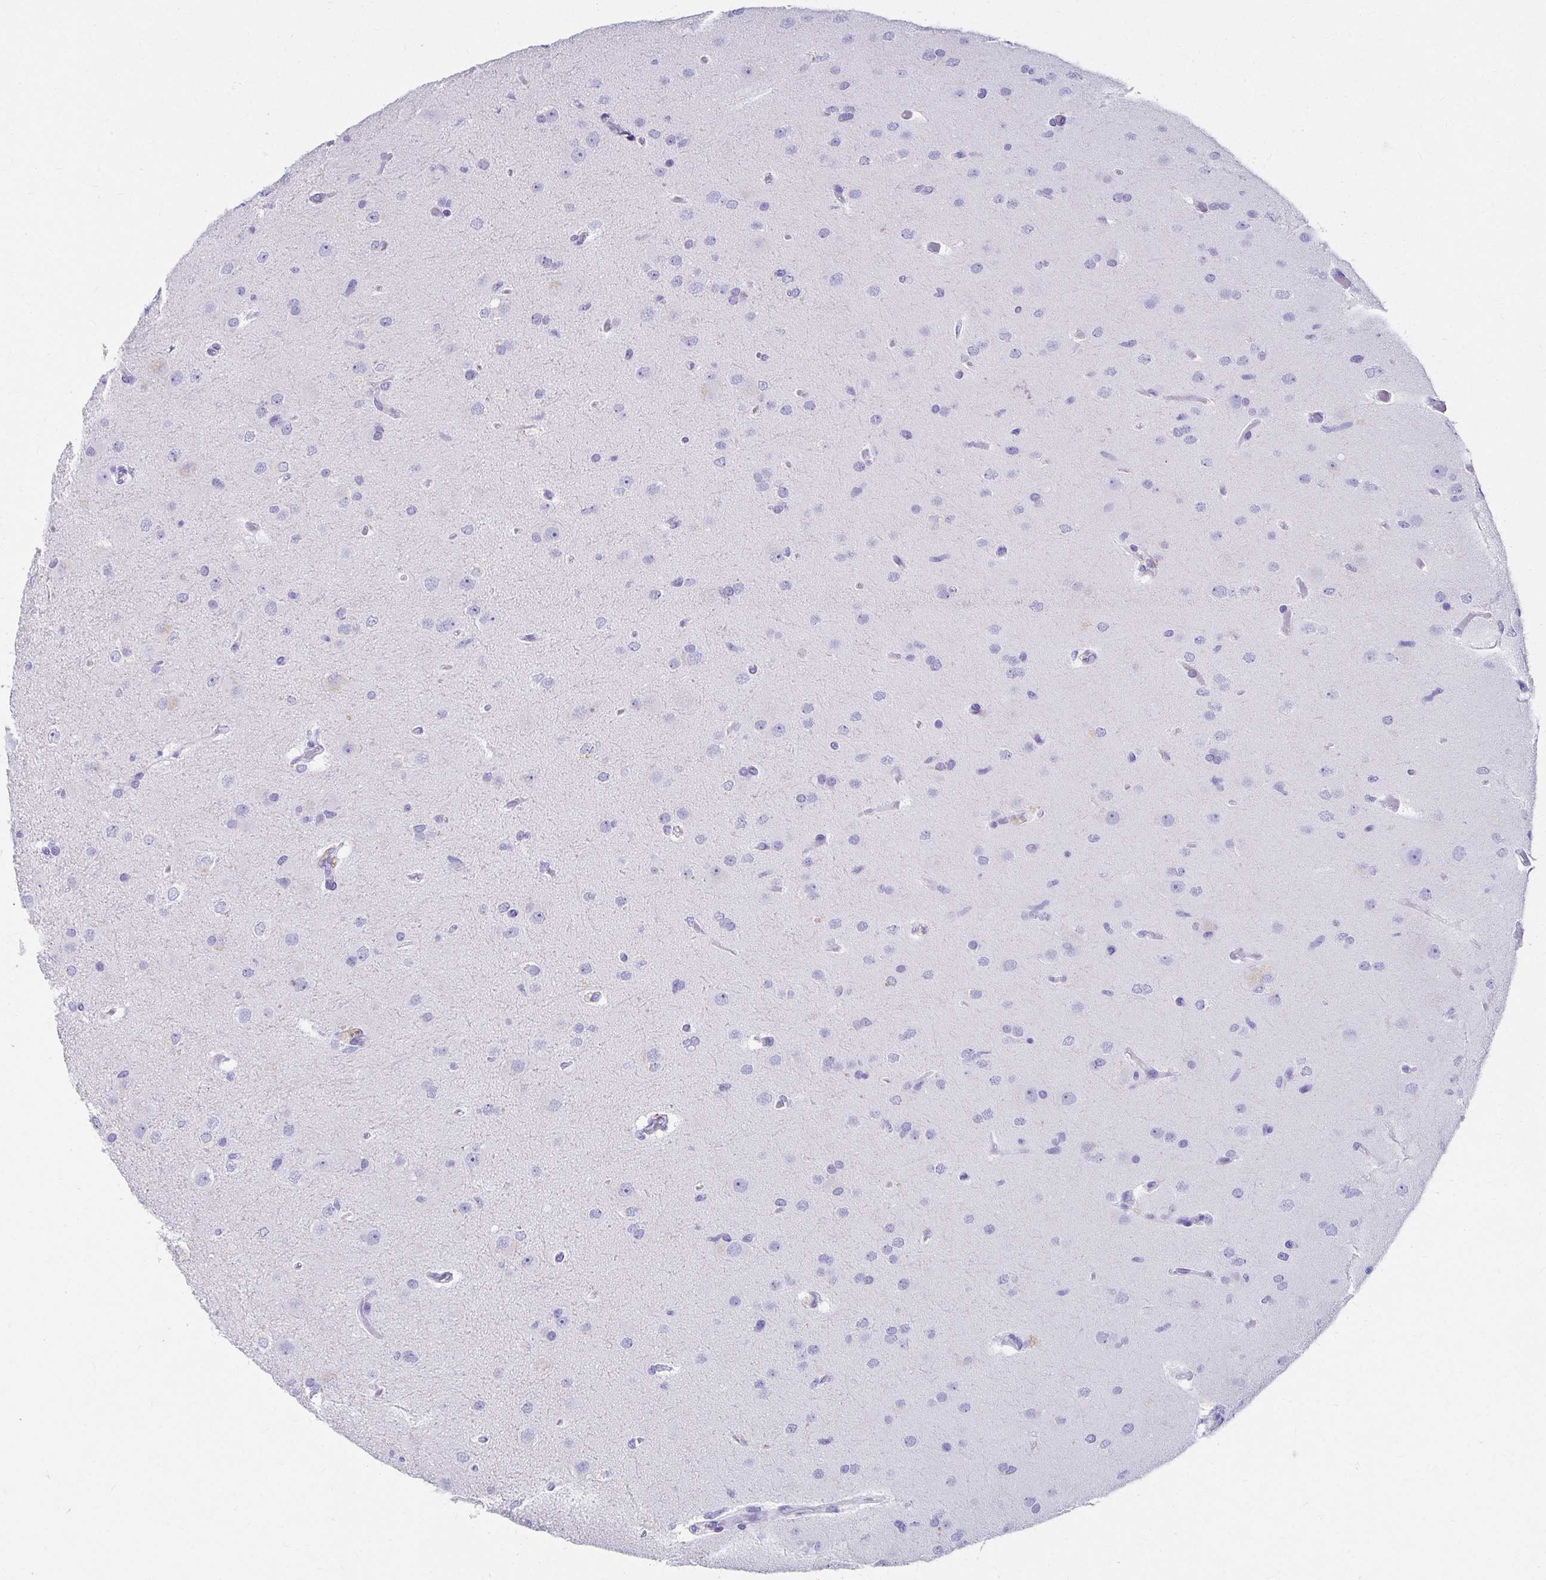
{"staining": {"intensity": "negative", "quantity": "none", "location": "none"}, "tissue": "glioma", "cell_type": "Tumor cells", "image_type": "cancer", "snomed": [{"axis": "morphology", "description": "Glioma, malignant, High grade"}, {"axis": "topography", "description": "Brain"}], "caption": "Immunohistochemistry (IHC) of high-grade glioma (malignant) reveals no positivity in tumor cells.", "gene": "DPEP3", "patient": {"sex": "male", "age": 53}}